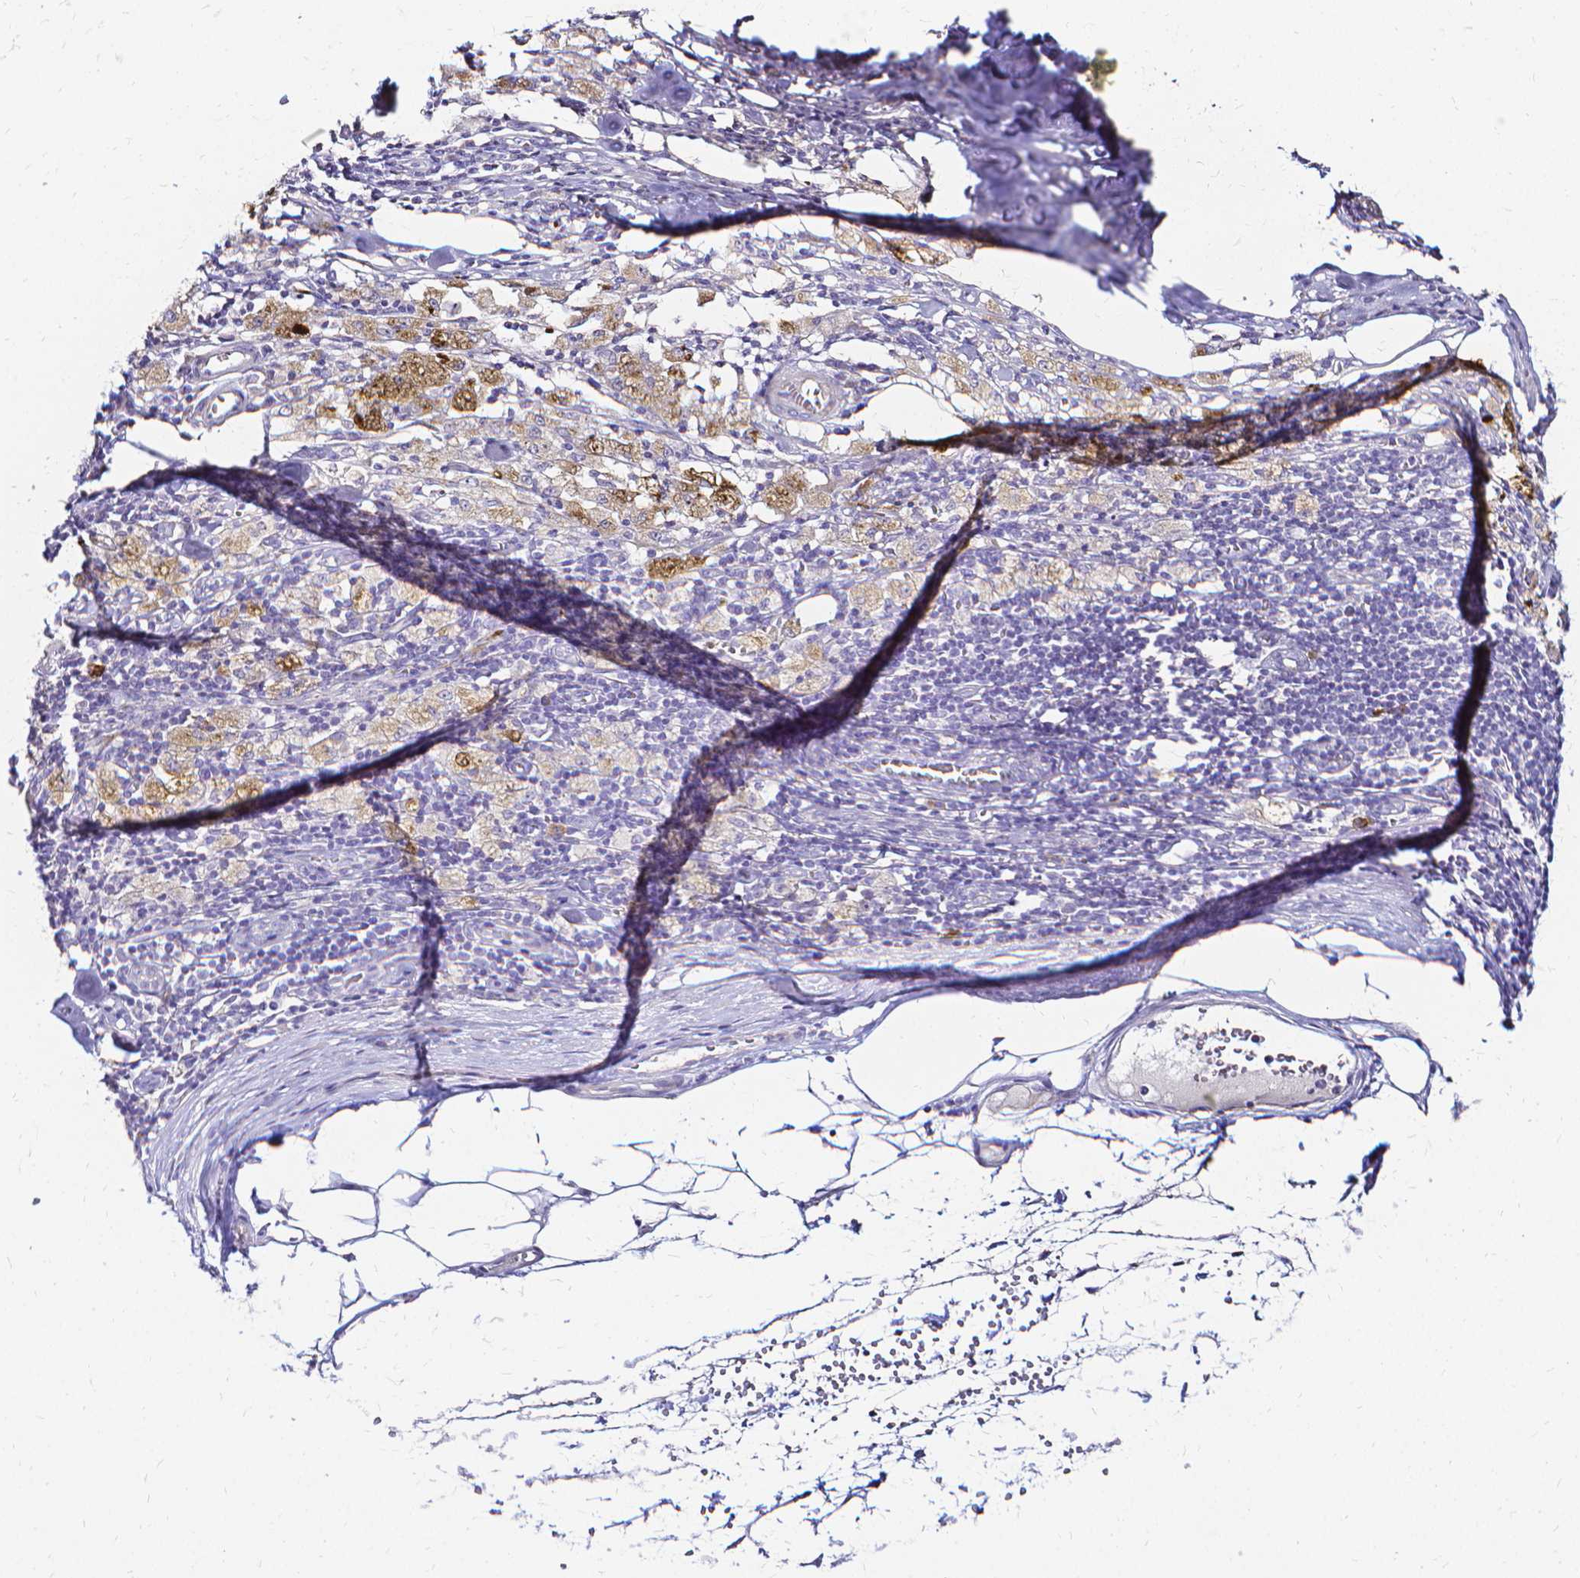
{"staining": {"intensity": "moderate", "quantity": "<25%", "location": "cytoplasmic/membranous"}, "tissue": "melanoma", "cell_type": "Tumor cells", "image_type": "cancer", "snomed": [{"axis": "morphology", "description": "Malignant melanoma, Metastatic site"}, {"axis": "topography", "description": "Lymph node"}], "caption": "Protein staining shows moderate cytoplasmic/membranous expression in approximately <25% of tumor cells in melanoma.", "gene": "CCNB1", "patient": {"sex": "female", "age": 64}}